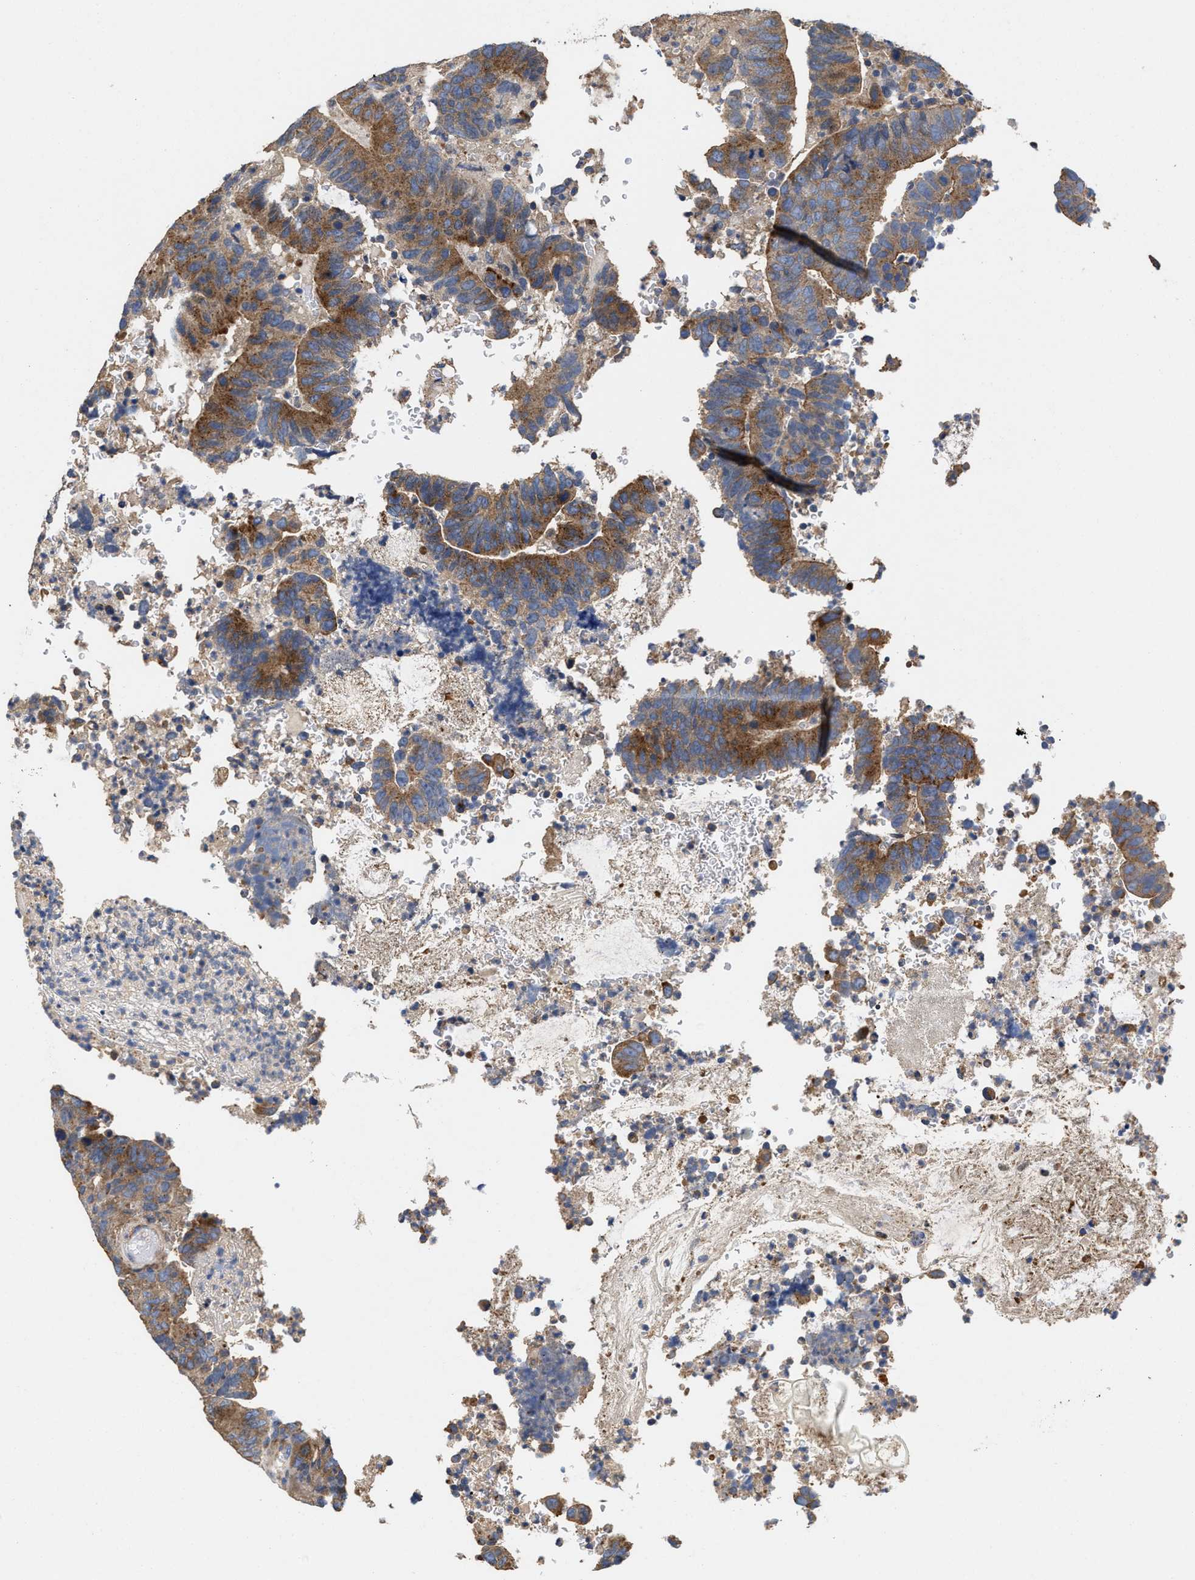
{"staining": {"intensity": "moderate", "quantity": ">75%", "location": "cytoplasmic/membranous"}, "tissue": "colorectal cancer", "cell_type": "Tumor cells", "image_type": "cancer", "snomed": [{"axis": "morphology", "description": "Adenocarcinoma, NOS"}, {"axis": "topography", "description": "Colon"}], "caption": "Moderate cytoplasmic/membranous protein staining is present in about >75% of tumor cells in colorectal cancer (adenocarcinoma).", "gene": "KLB", "patient": {"sex": "male", "age": 56}}